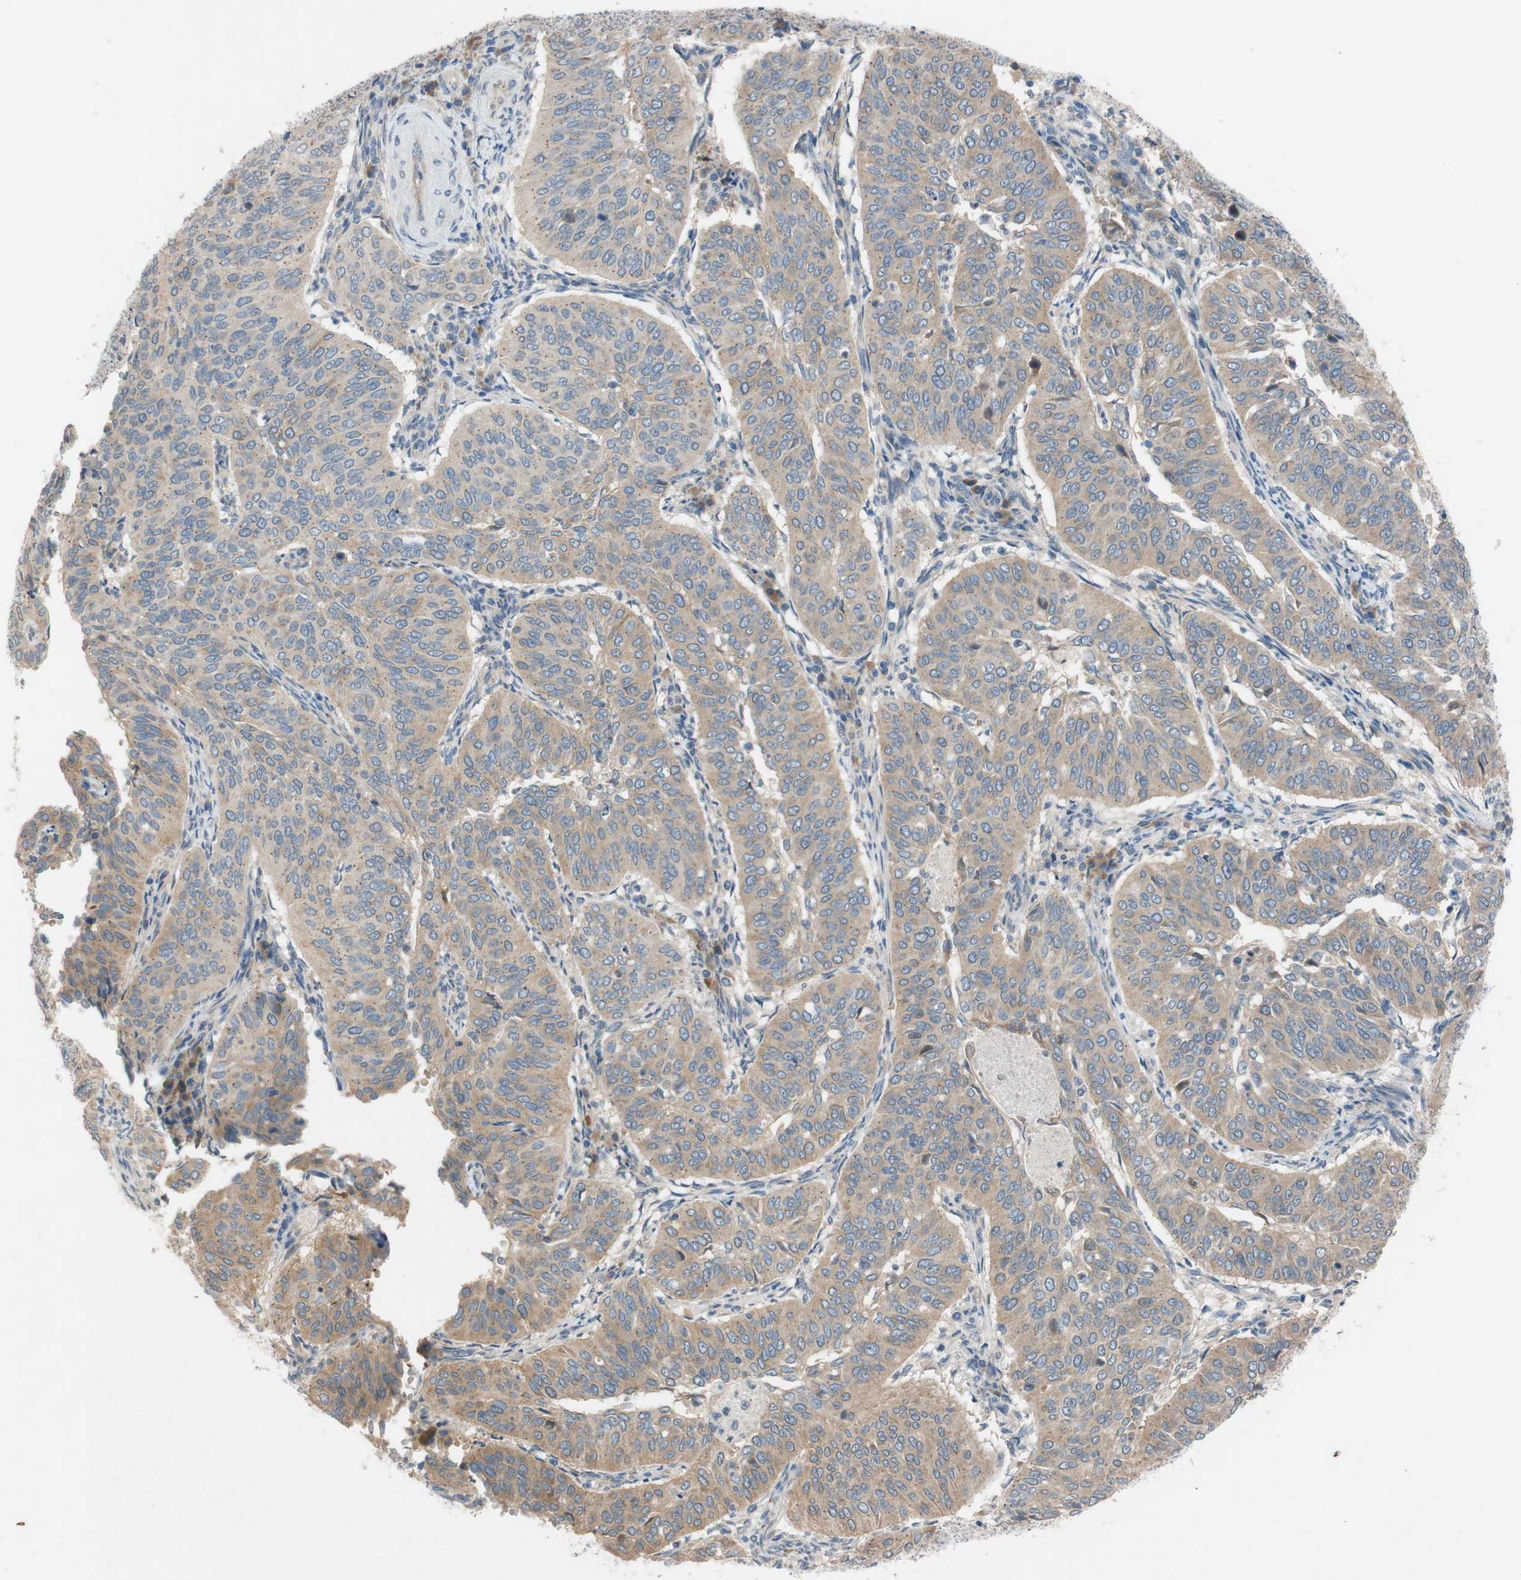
{"staining": {"intensity": "moderate", "quantity": ">75%", "location": "cytoplasmic/membranous"}, "tissue": "cervical cancer", "cell_type": "Tumor cells", "image_type": "cancer", "snomed": [{"axis": "morphology", "description": "Normal tissue, NOS"}, {"axis": "morphology", "description": "Squamous cell carcinoma, NOS"}, {"axis": "topography", "description": "Cervix"}], "caption": "Tumor cells reveal medium levels of moderate cytoplasmic/membranous expression in approximately >75% of cells in cervical cancer (squamous cell carcinoma). The staining was performed using DAB (3,3'-diaminobenzidine) to visualize the protein expression in brown, while the nuclei were stained in blue with hematoxylin (Magnification: 20x).", "gene": "ADD2", "patient": {"sex": "female", "age": 39}}